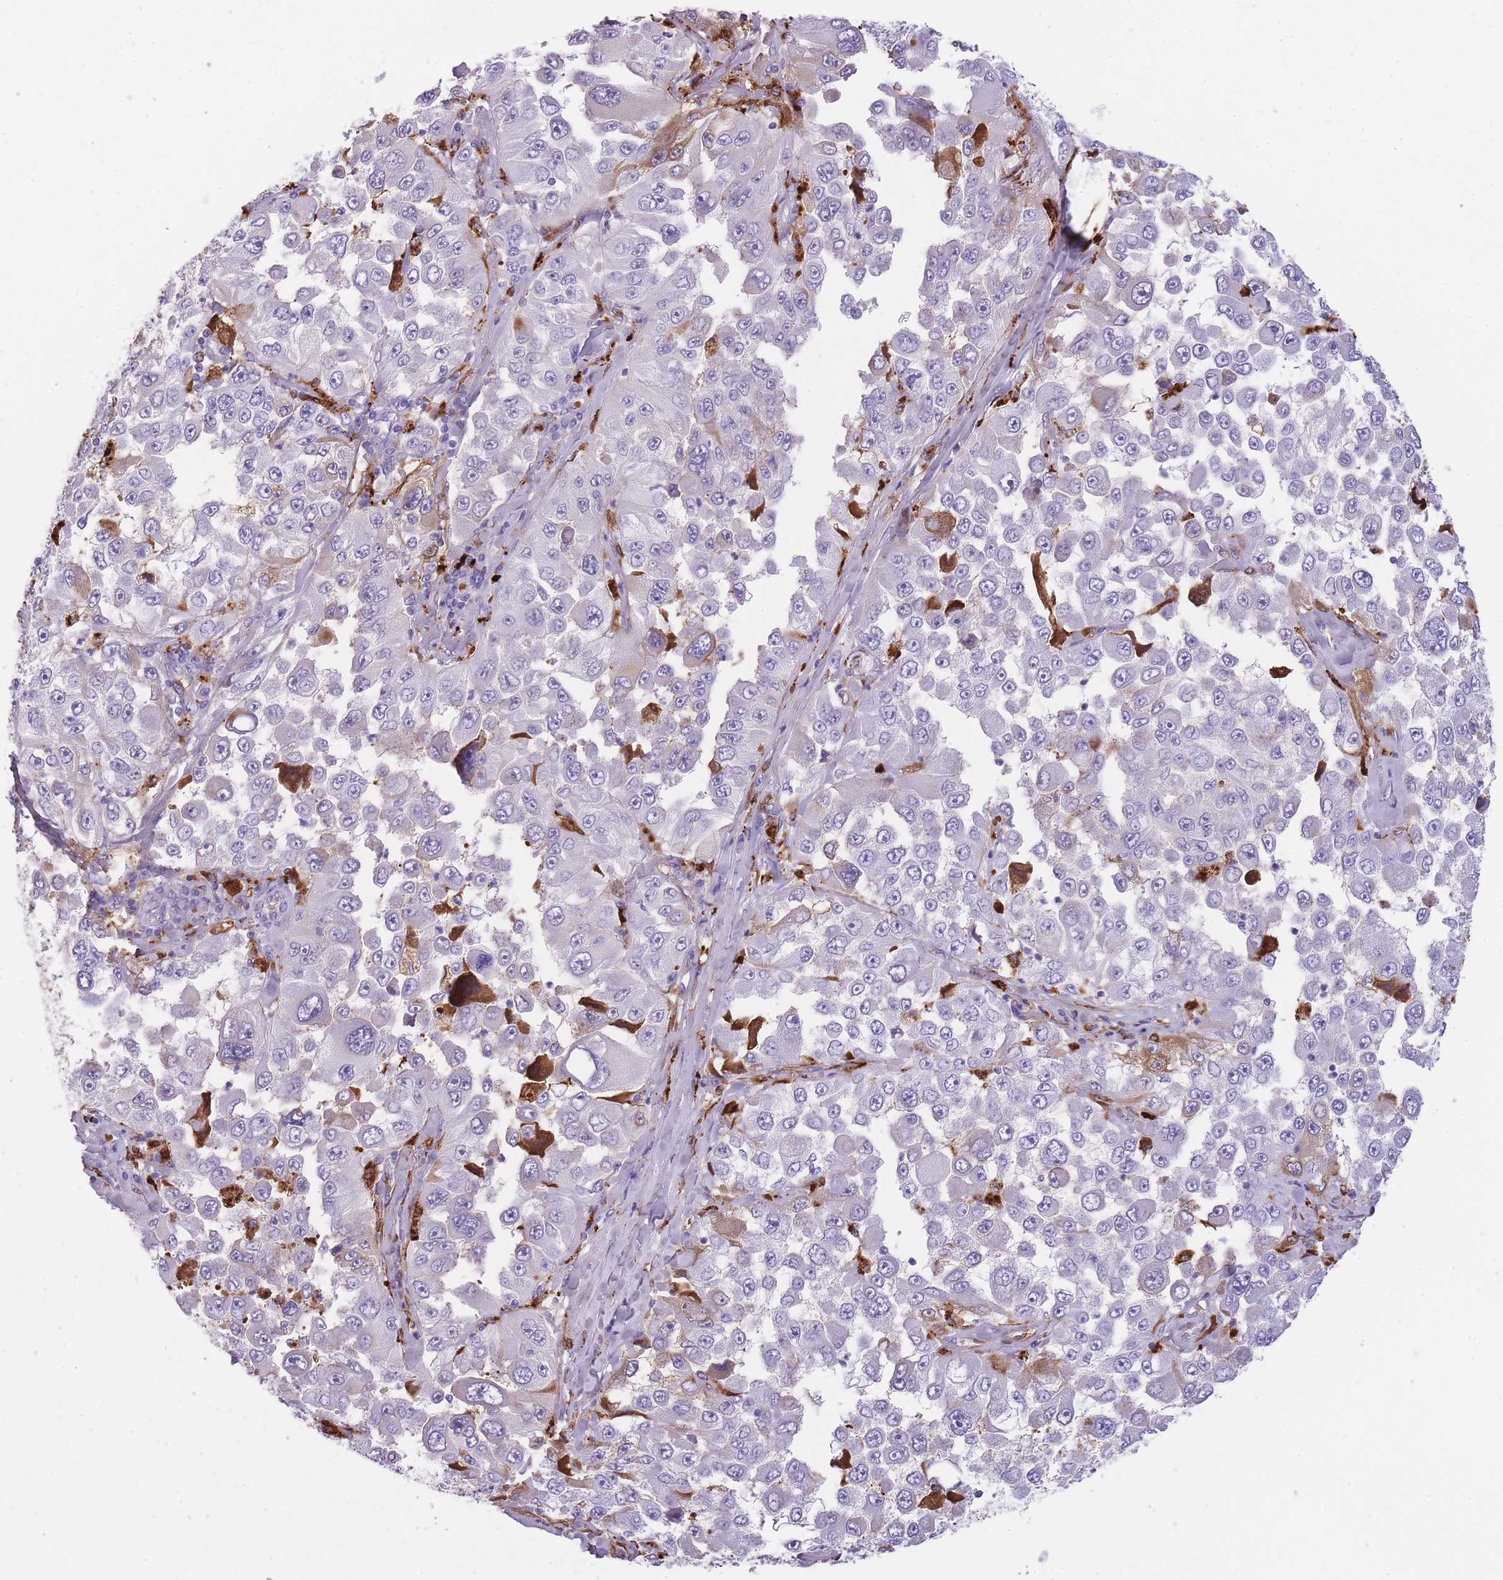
{"staining": {"intensity": "negative", "quantity": "none", "location": "none"}, "tissue": "melanoma", "cell_type": "Tumor cells", "image_type": "cancer", "snomed": [{"axis": "morphology", "description": "Malignant melanoma, Metastatic site"}, {"axis": "topography", "description": "Lymph node"}], "caption": "A high-resolution photomicrograph shows immunohistochemistry staining of melanoma, which displays no significant positivity in tumor cells.", "gene": "GNAT1", "patient": {"sex": "male", "age": 62}}